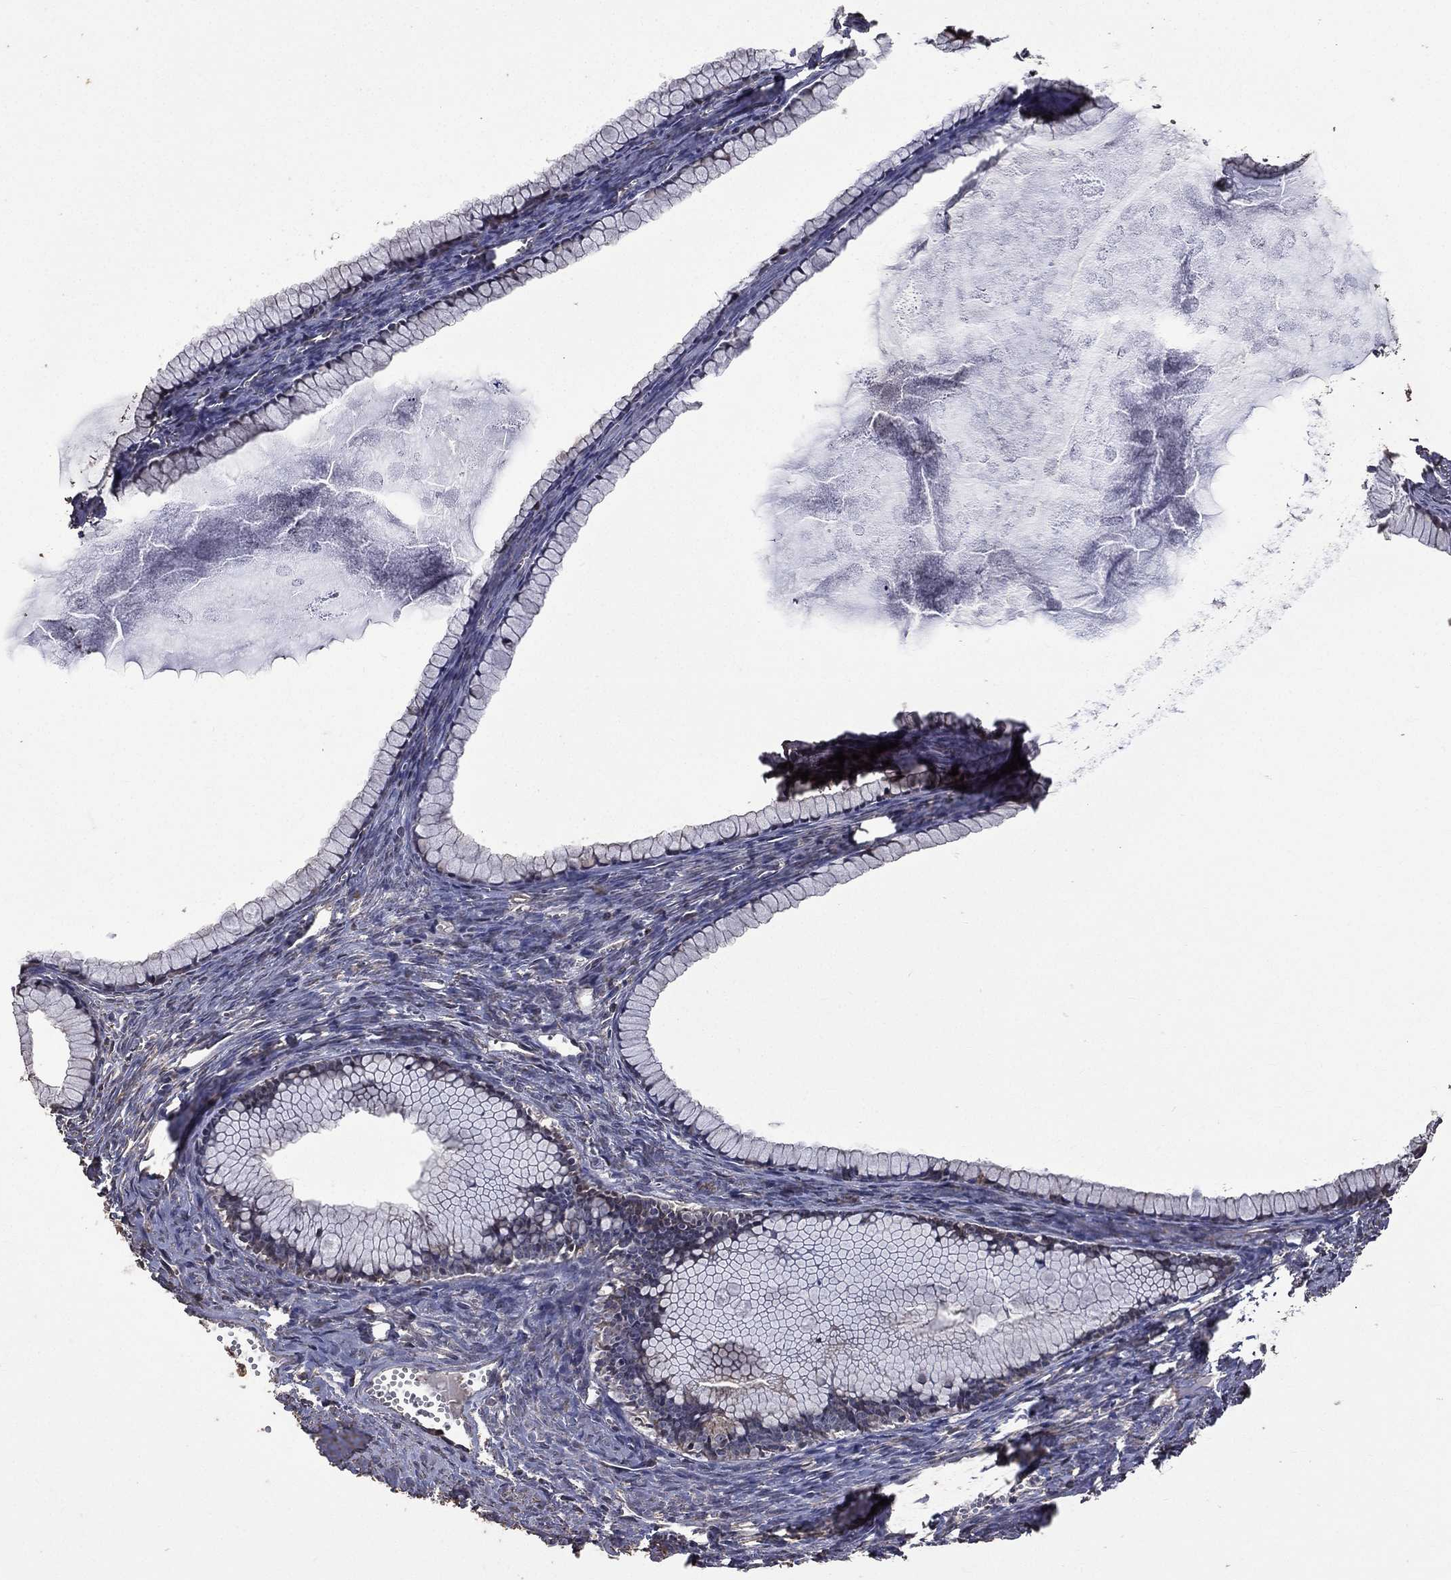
{"staining": {"intensity": "negative", "quantity": "none", "location": "none"}, "tissue": "ovarian cancer", "cell_type": "Tumor cells", "image_type": "cancer", "snomed": [{"axis": "morphology", "description": "Cystadenocarcinoma, mucinous, NOS"}, {"axis": "topography", "description": "Ovary"}], "caption": "Ovarian cancer was stained to show a protein in brown. There is no significant expression in tumor cells.", "gene": "METTL27", "patient": {"sex": "female", "age": 41}}